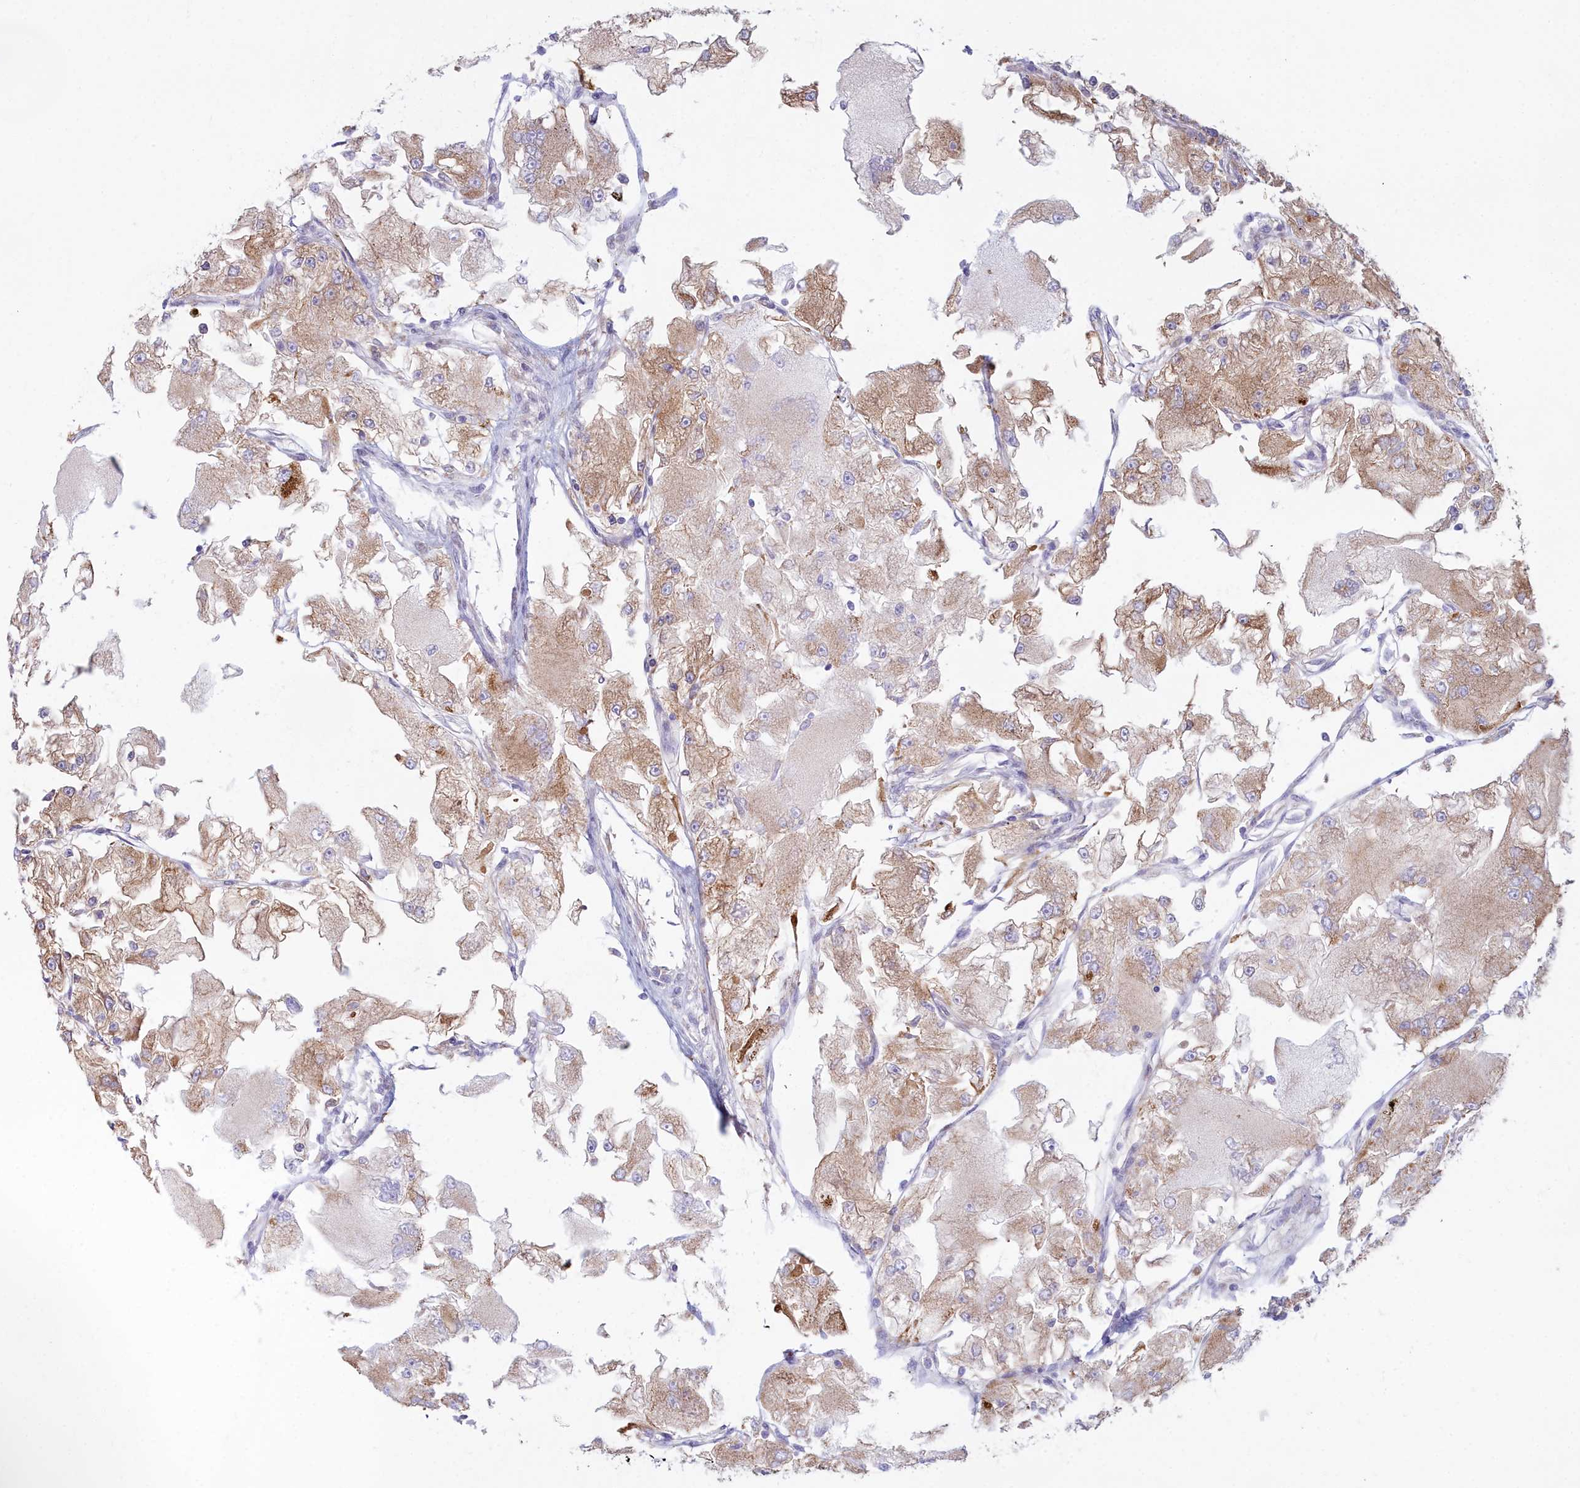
{"staining": {"intensity": "moderate", "quantity": "25%-75%", "location": "cytoplasmic/membranous"}, "tissue": "renal cancer", "cell_type": "Tumor cells", "image_type": "cancer", "snomed": [{"axis": "morphology", "description": "Adenocarcinoma, NOS"}, {"axis": "topography", "description": "Kidney"}], "caption": "Brown immunohistochemical staining in human adenocarcinoma (renal) reveals moderate cytoplasmic/membranous positivity in about 25%-75% of tumor cells. Nuclei are stained in blue.", "gene": "HM13", "patient": {"sex": "female", "age": 72}}